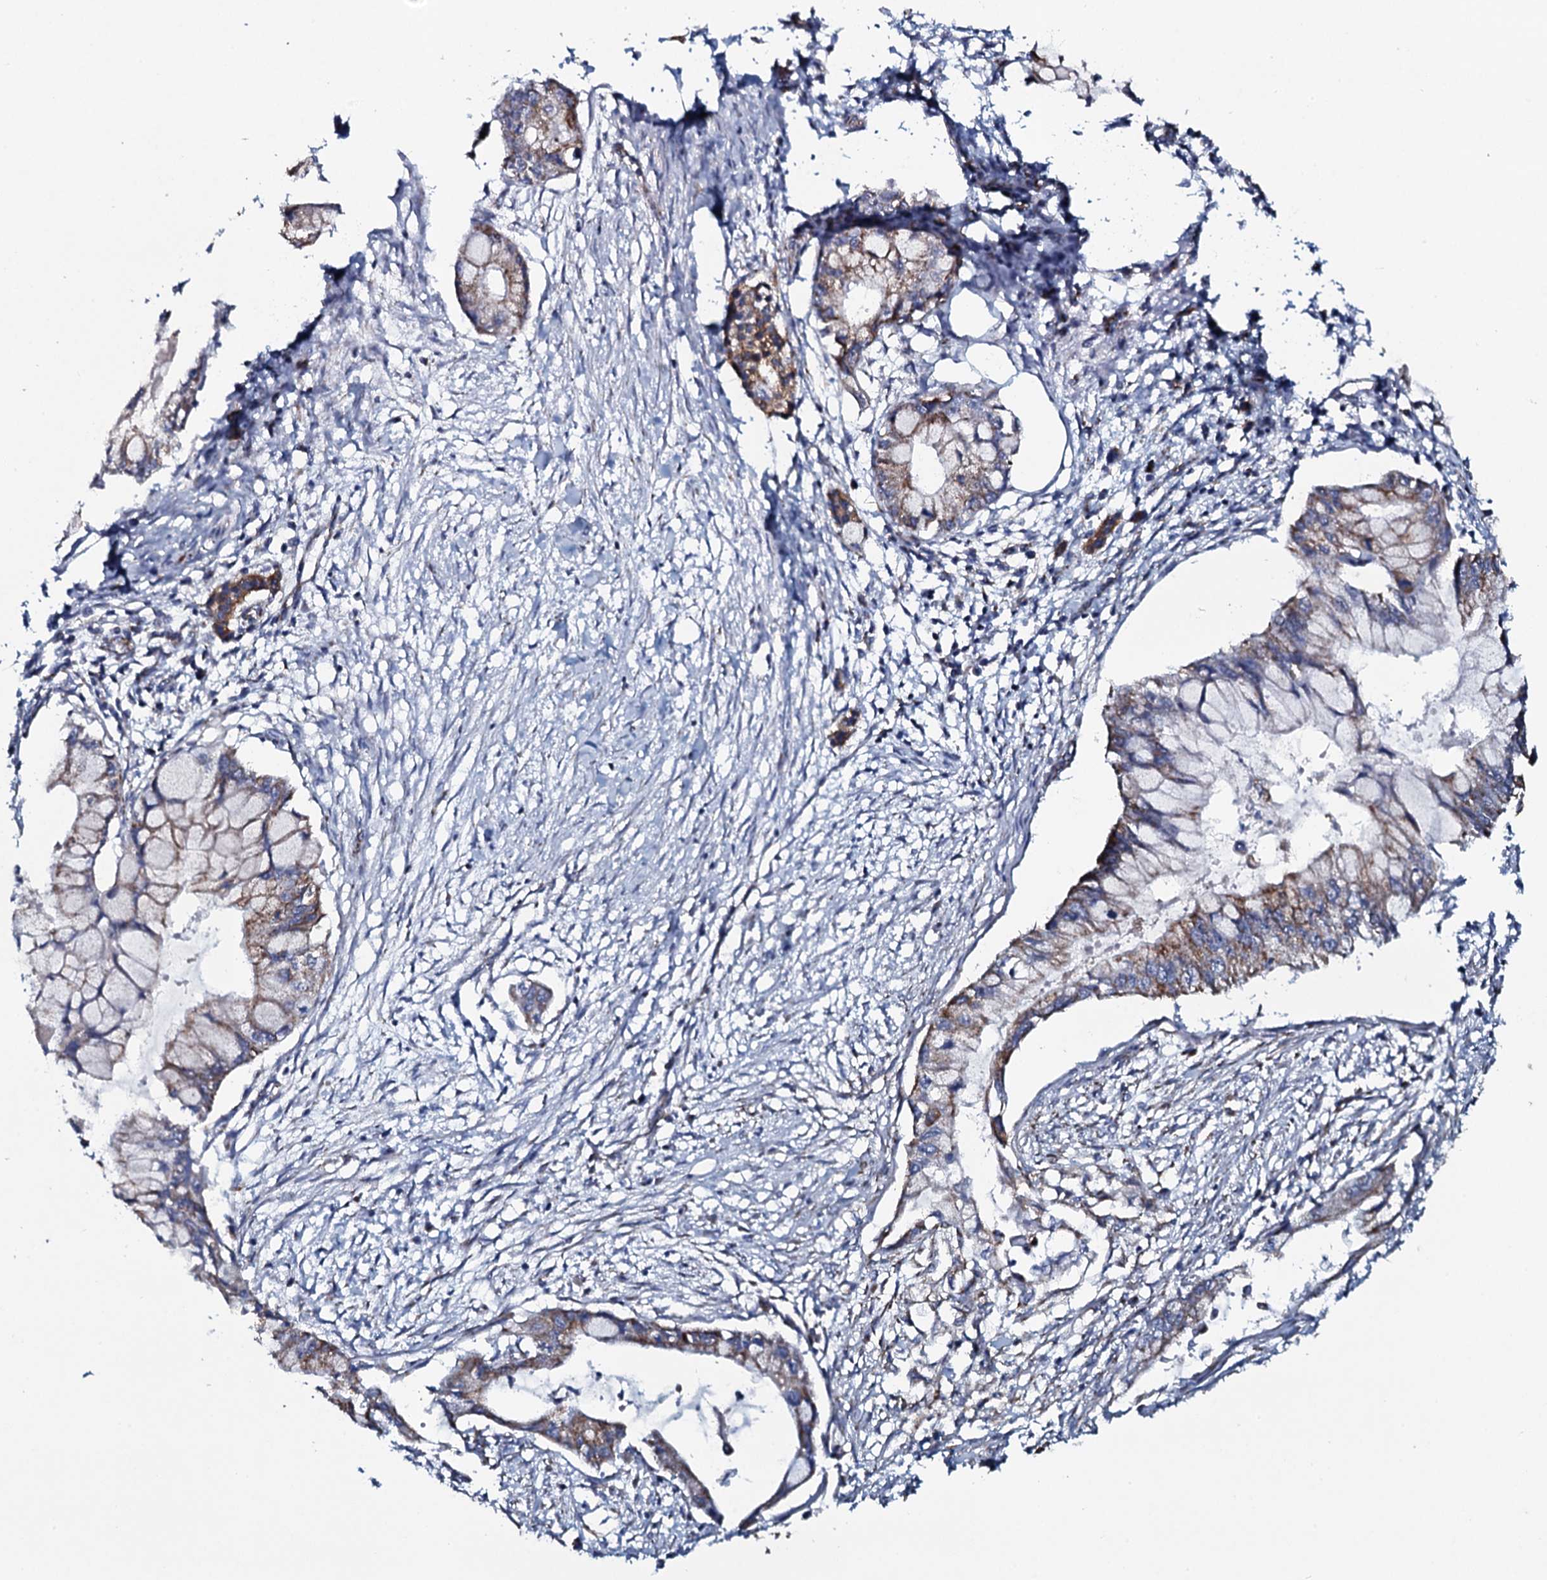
{"staining": {"intensity": "moderate", "quantity": "25%-75%", "location": "cytoplasmic/membranous"}, "tissue": "pancreatic cancer", "cell_type": "Tumor cells", "image_type": "cancer", "snomed": [{"axis": "morphology", "description": "Adenocarcinoma, NOS"}, {"axis": "topography", "description": "Pancreas"}], "caption": "An immunohistochemistry photomicrograph of tumor tissue is shown. Protein staining in brown labels moderate cytoplasmic/membranous positivity in pancreatic adenocarcinoma within tumor cells. The protein is stained brown, and the nuclei are stained in blue (DAB IHC with brightfield microscopy, high magnification).", "gene": "EVC2", "patient": {"sex": "male", "age": 48}}